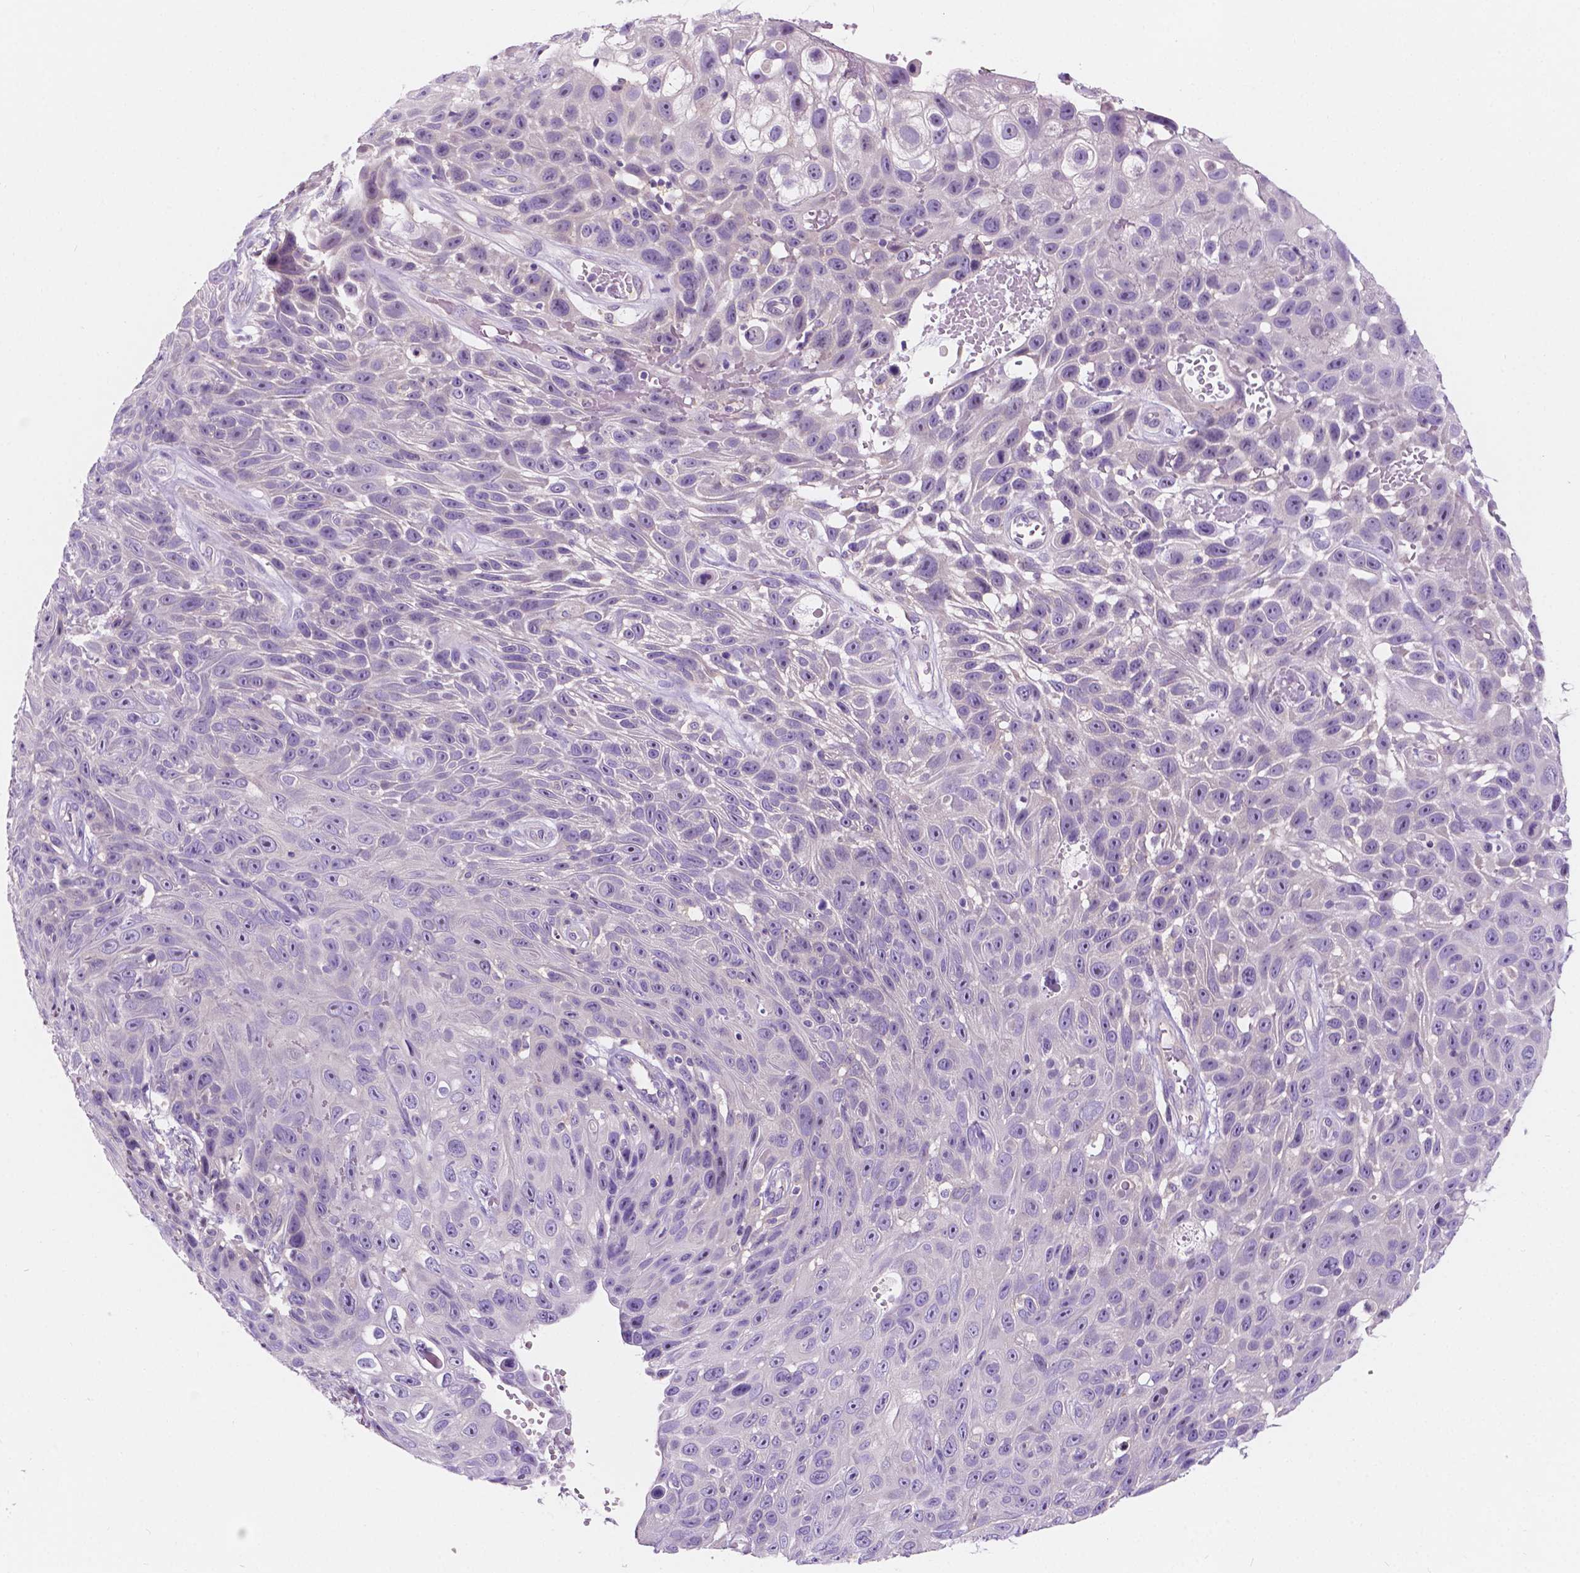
{"staining": {"intensity": "negative", "quantity": "none", "location": "none"}, "tissue": "skin cancer", "cell_type": "Tumor cells", "image_type": "cancer", "snomed": [{"axis": "morphology", "description": "Squamous cell carcinoma, NOS"}, {"axis": "topography", "description": "Skin"}], "caption": "Immunohistochemical staining of skin cancer (squamous cell carcinoma) reveals no significant expression in tumor cells. (DAB (3,3'-diaminobenzidine) immunohistochemistry with hematoxylin counter stain).", "gene": "SIRT2", "patient": {"sex": "male", "age": 82}}